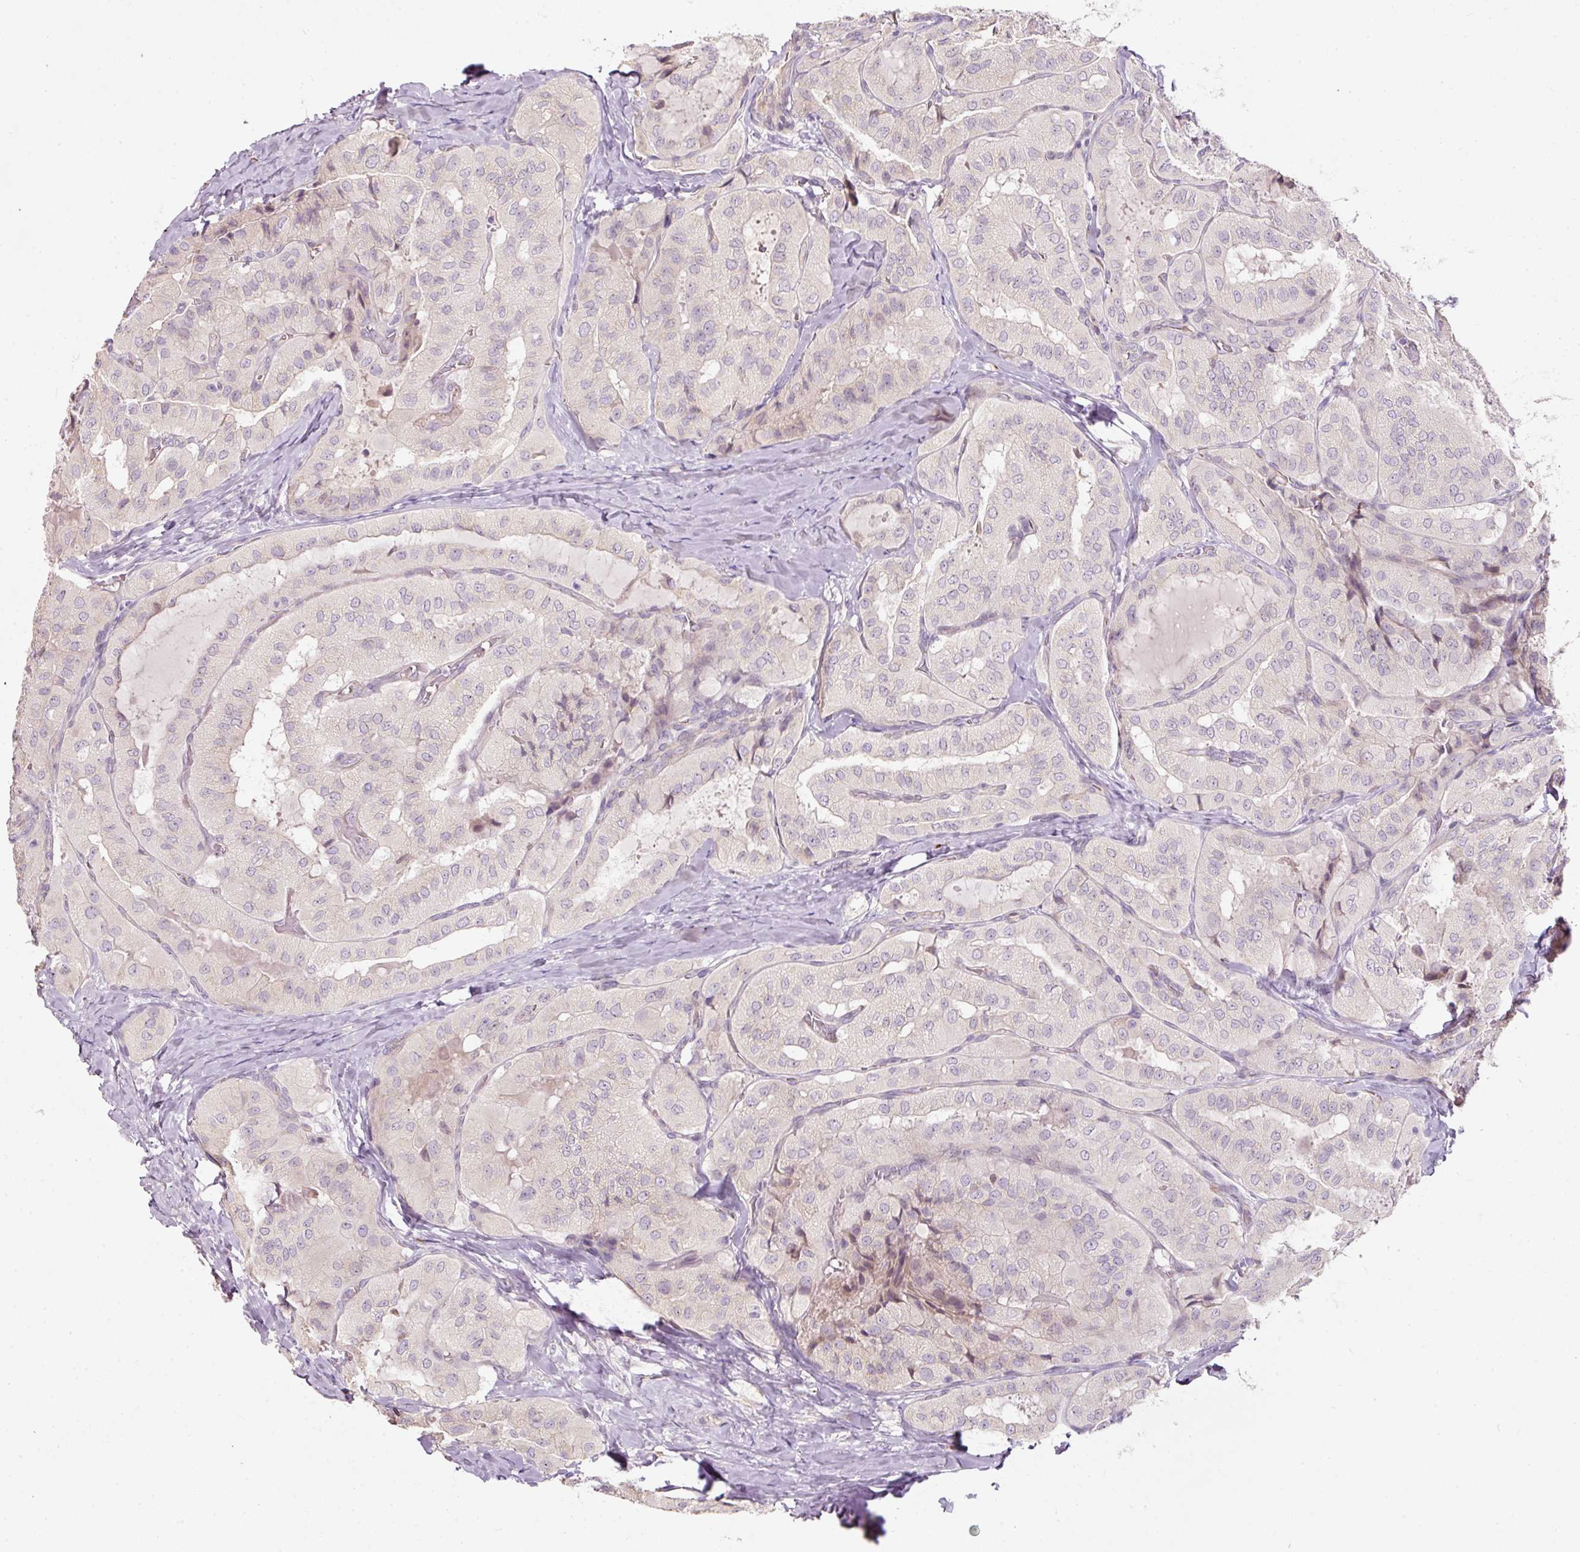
{"staining": {"intensity": "negative", "quantity": "none", "location": "none"}, "tissue": "thyroid cancer", "cell_type": "Tumor cells", "image_type": "cancer", "snomed": [{"axis": "morphology", "description": "Normal tissue, NOS"}, {"axis": "morphology", "description": "Papillary adenocarcinoma, NOS"}, {"axis": "topography", "description": "Thyroid gland"}], "caption": "DAB immunohistochemical staining of human thyroid cancer demonstrates no significant expression in tumor cells.", "gene": "NBPF11", "patient": {"sex": "female", "age": 59}}